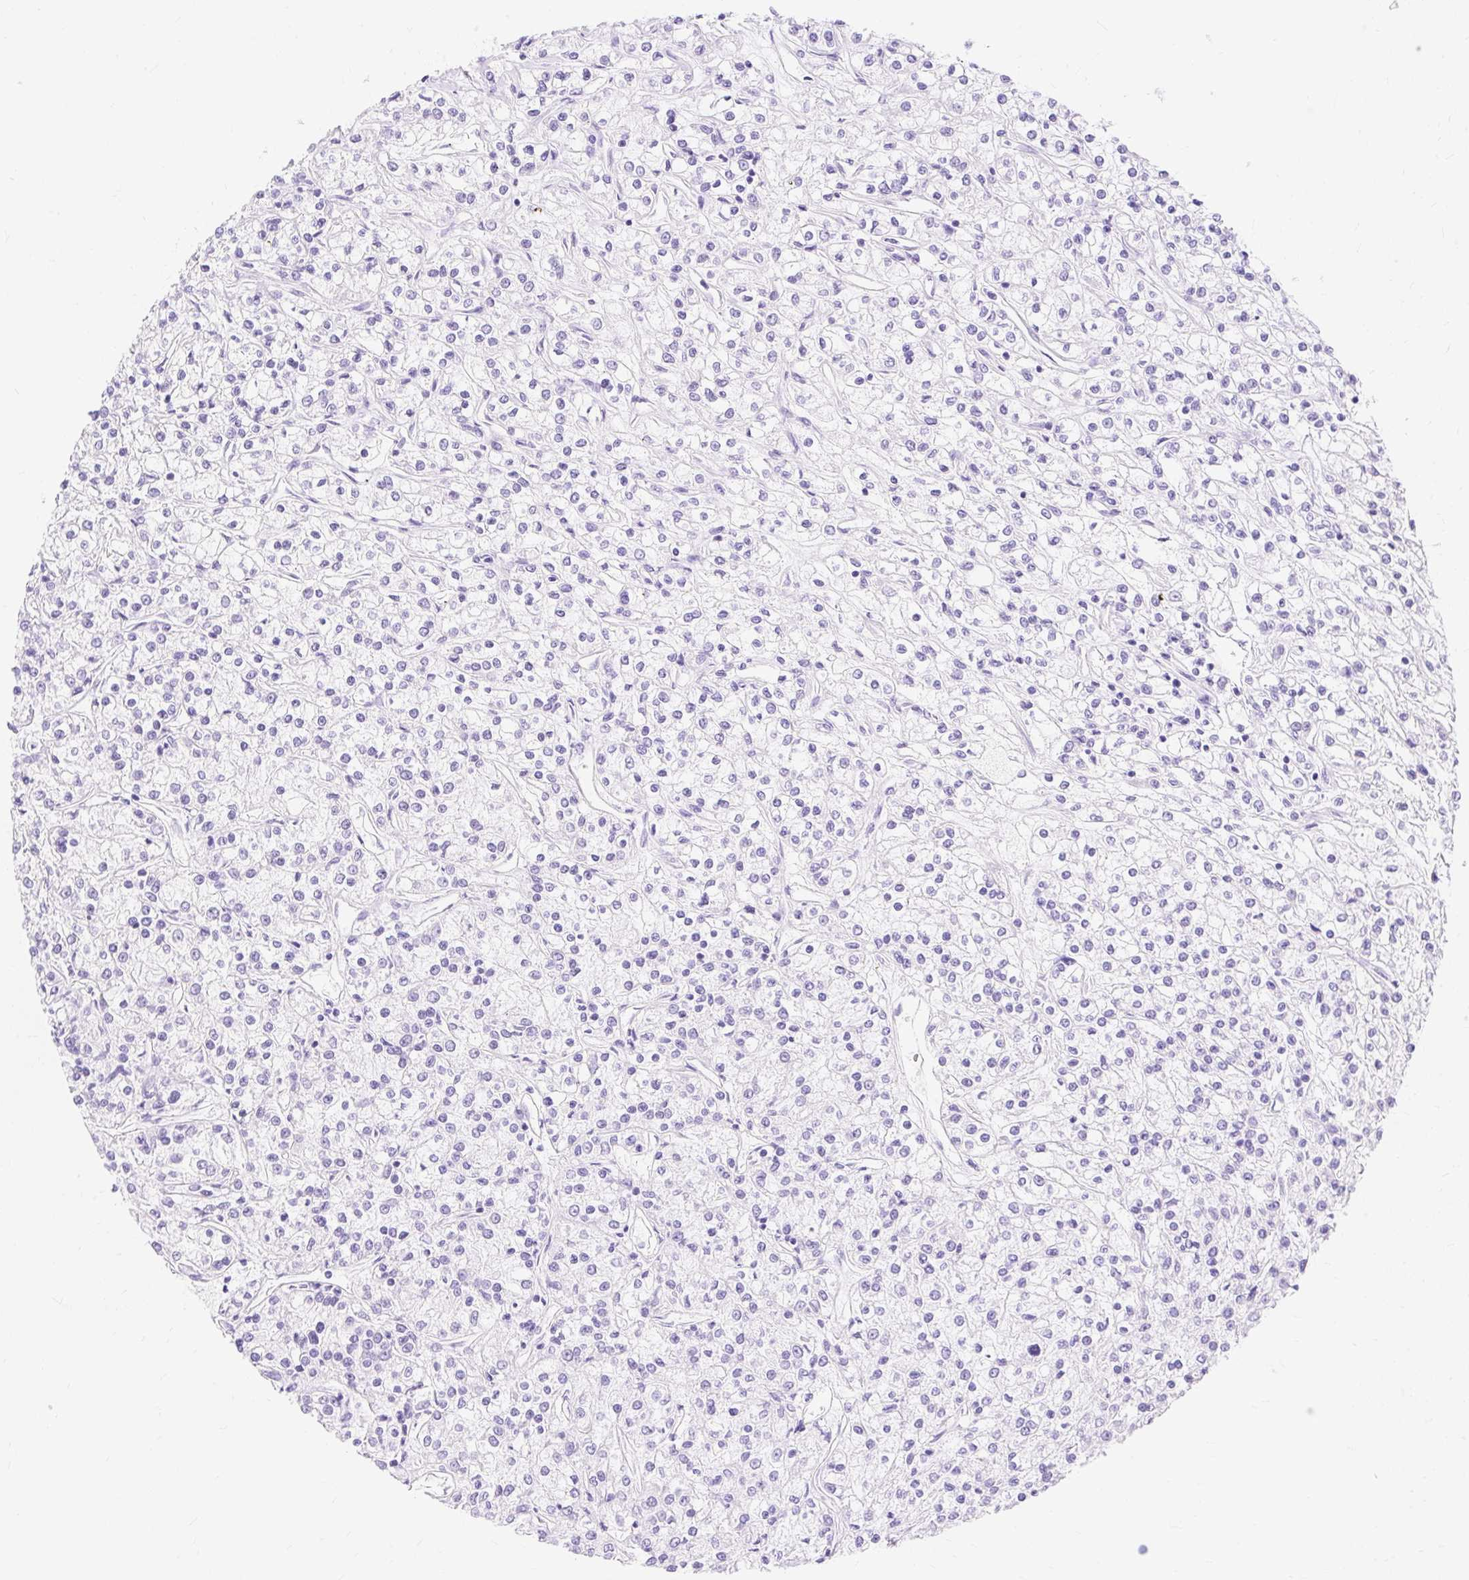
{"staining": {"intensity": "negative", "quantity": "none", "location": "none"}, "tissue": "renal cancer", "cell_type": "Tumor cells", "image_type": "cancer", "snomed": [{"axis": "morphology", "description": "Adenocarcinoma, NOS"}, {"axis": "topography", "description": "Kidney"}], "caption": "Immunohistochemistry photomicrograph of neoplastic tissue: human renal cancer stained with DAB demonstrates no significant protein staining in tumor cells. The staining is performed using DAB (3,3'-diaminobenzidine) brown chromogen with nuclei counter-stained in using hematoxylin.", "gene": "MBP", "patient": {"sex": "female", "age": 59}}